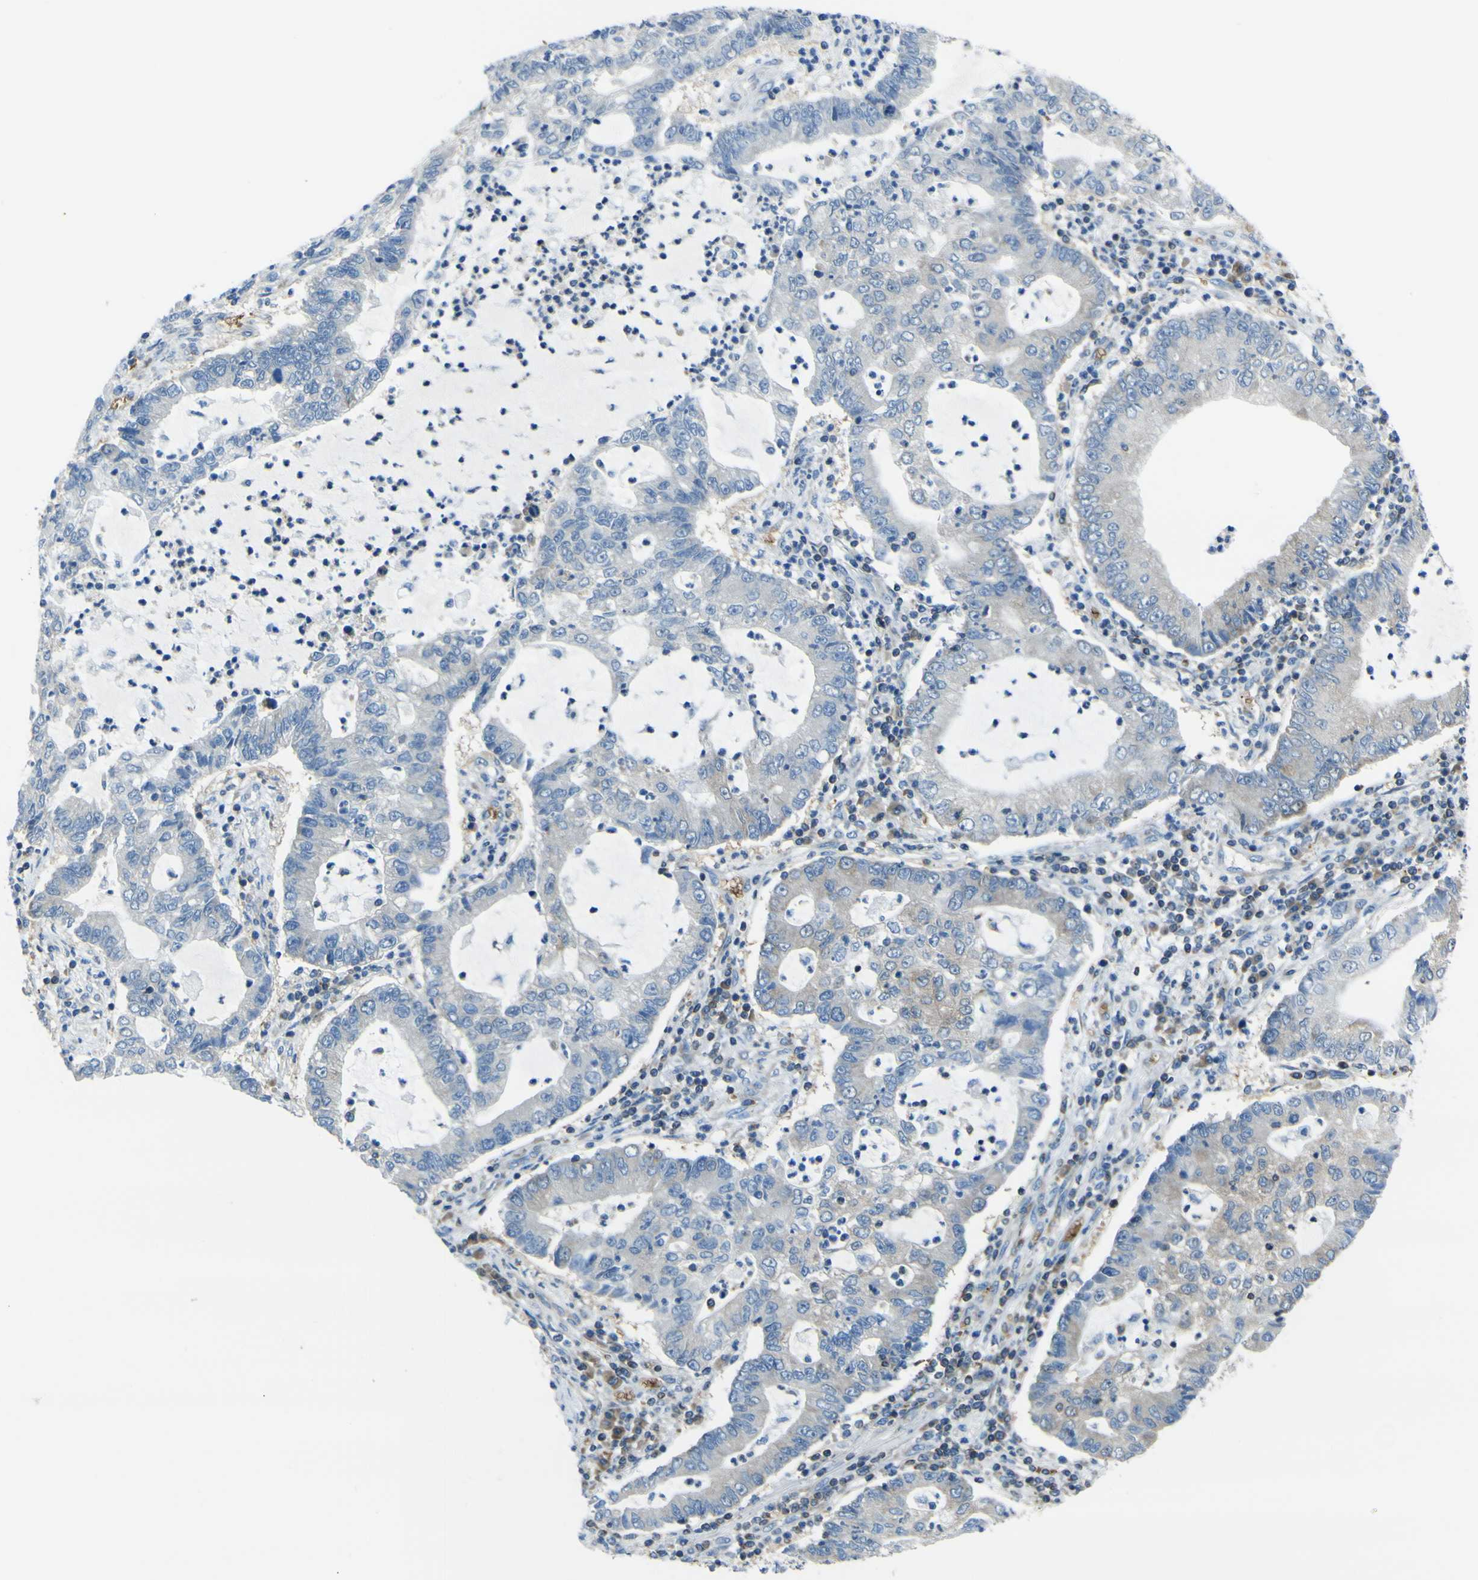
{"staining": {"intensity": "weak", "quantity": ">75%", "location": "cytoplasmic/membranous"}, "tissue": "lung cancer", "cell_type": "Tumor cells", "image_type": "cancer", "snomed": [{"axis": "morphology", "description": "Adenocarcinoma, NOS"}, {"axis": "topography", "description": "Lung"}], "caption": "There is low levels of weak cytoplasmic/membranous expression in tumor cells of lung cancer, as demonstrated by immunohistochemical staining (brown color).", "gene": "STIM1", "patient": {"sex": "female", "age": 51}}